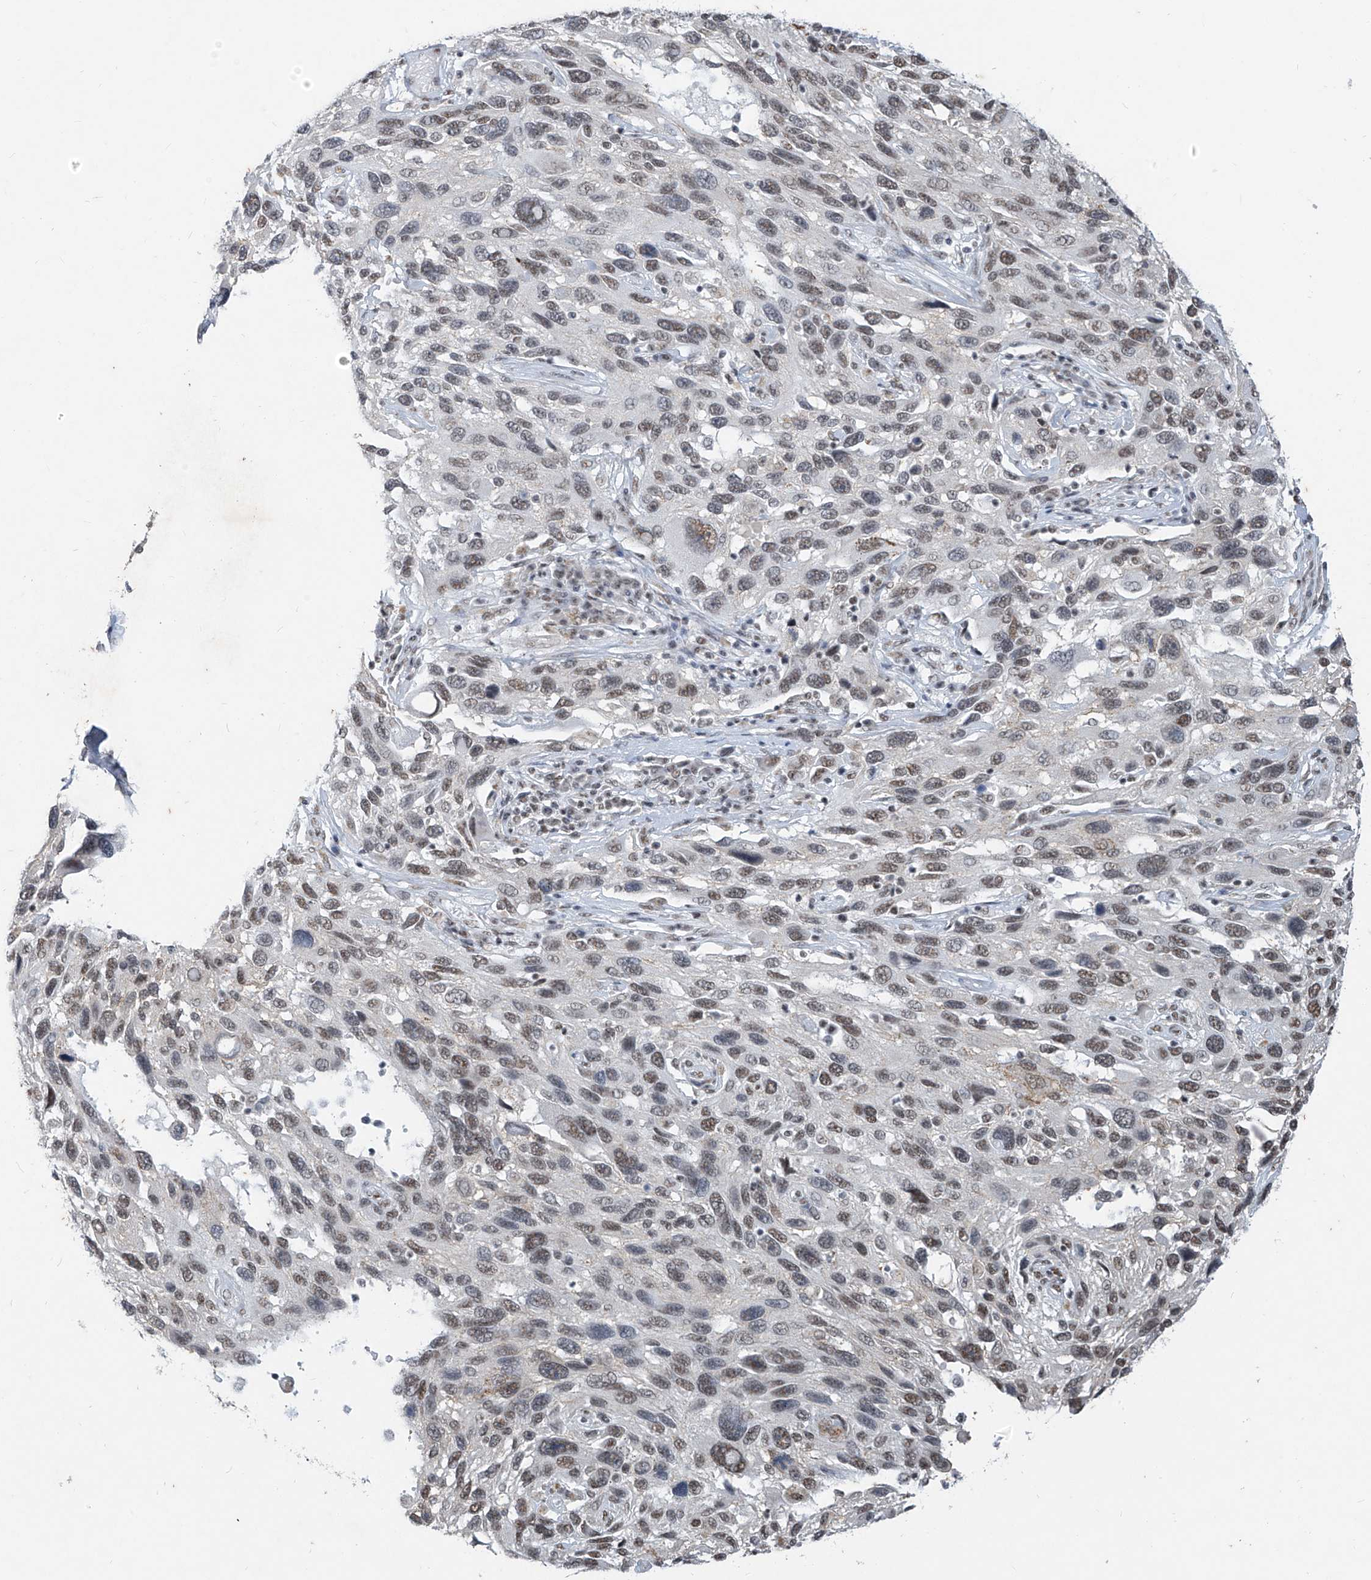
{"staining": {"intensity": "weak", "quantity": ">75%", "location": "nuclear"}, "tissue": "melanoma", "cell_type": "Tumor cells", "image_type": "cancer", "snomed": [{"axis": "morphology", "description": "Malignant melanoma, NOS"}, {"axis": "topography", "description": "Skin"}], "caption": "Immunohistochemical staining of human malignant melanoma shows low levels of weak nuclear expression in approximately >75% of tumor cells.", "gene": "TFEC", "patient": {"sex": "male", "age": 53}}